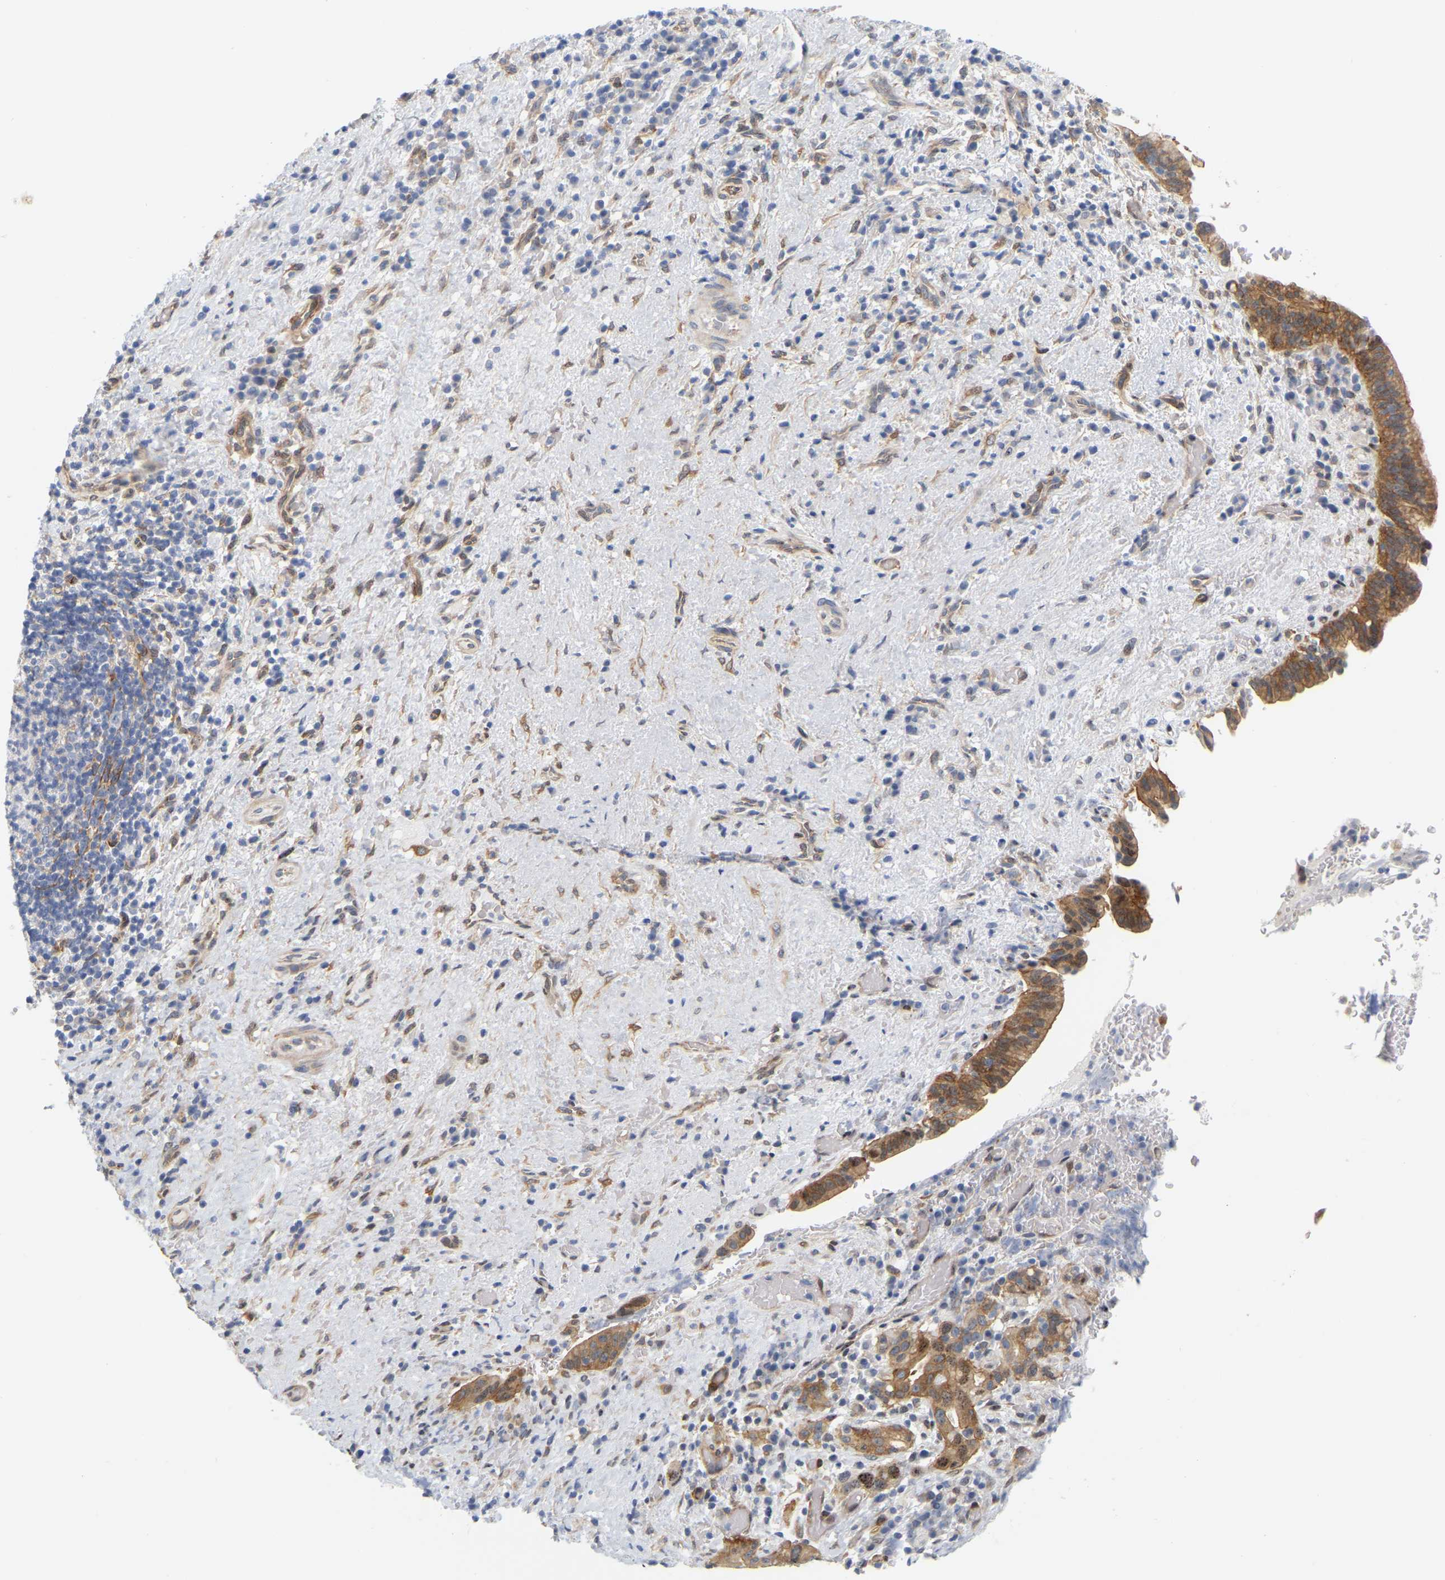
{"staining": {"intensity": "strong", "quantity": "25%-75%", "location": "cytoplasmic/membranous"}, "tissue": "liver cancer", "cell_type": "Tumor cells", "image_type": "cancer", "snomed": [{"axis": "morphology", "description": "Cholangiocarcinoma"}, {"axis": "topography", "description": "Liver"}], "caption": "High-magnification brightfield microscopy of cholangiocarcinoma (liver) stained with DAB (brown) and counterstained with hematoxylin (blue). tumor cells exhibit strong cytoplasmic/membranous positivity is present in about25%-75% of cells.", "gene": "RAPH1", "patient": {"sex": "female", "age": 38}}